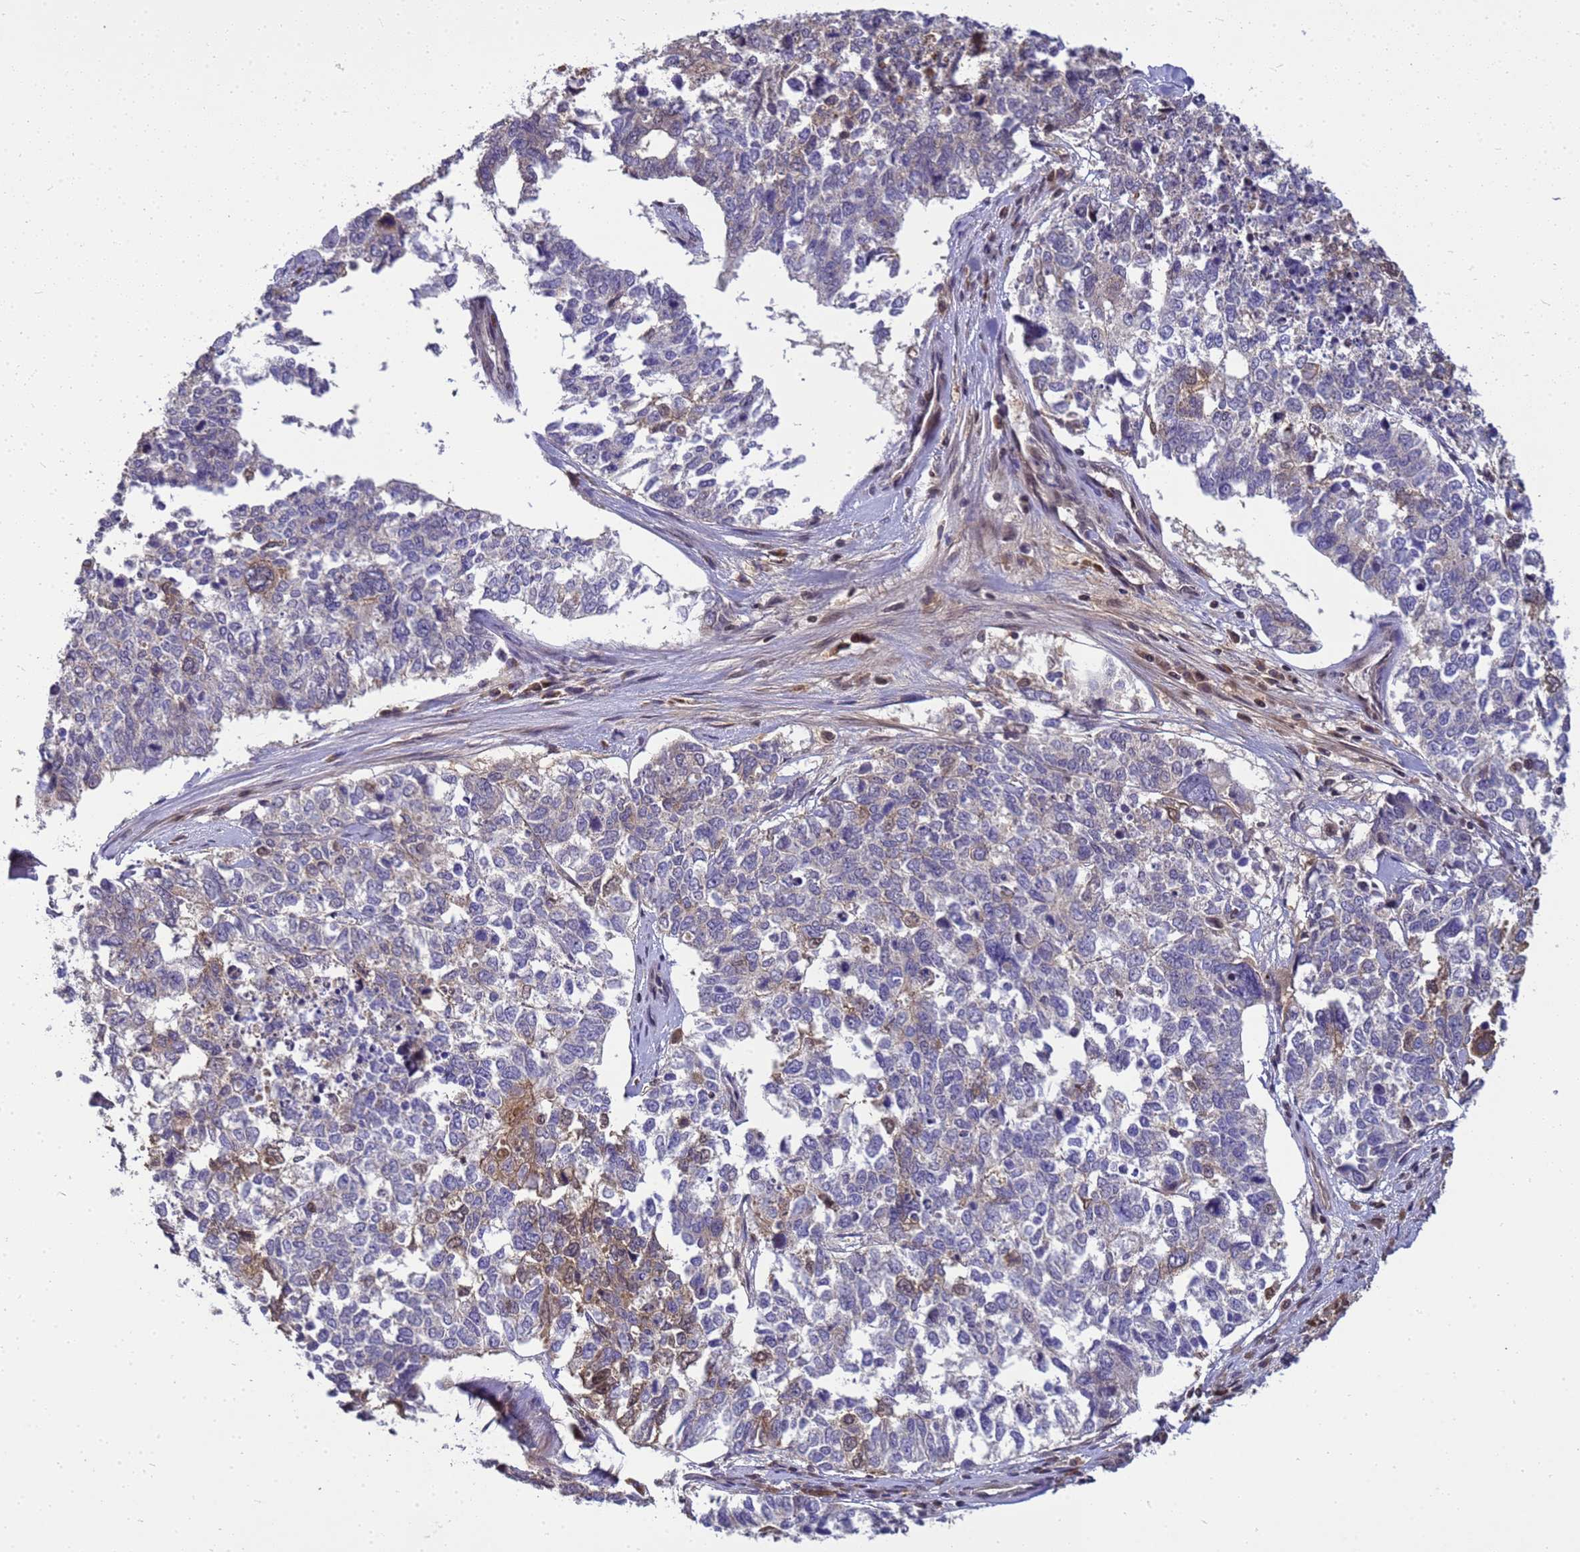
{"staining": {"intensity": "weak", "quantity": "<25%", "location": "cytoplasmic/membranous"}, "tissue": "cervical cancer", "cell_type": "Tumor cells", "image_type": "cancer", "snomed": [{"axis": "morphology", "description": "Squamous cell carcinoma, NOS"}, {"axis": "topography", "description": "Cervix"}], "caption": "The immunohistochemistry (IHC) histopathology image has no significant positivity in tumor cells of cervical cancer (squamous cell carcinoma) tissue.", "gene": "TMEM74B", "patient": {"sex": "female", "age": 63}}